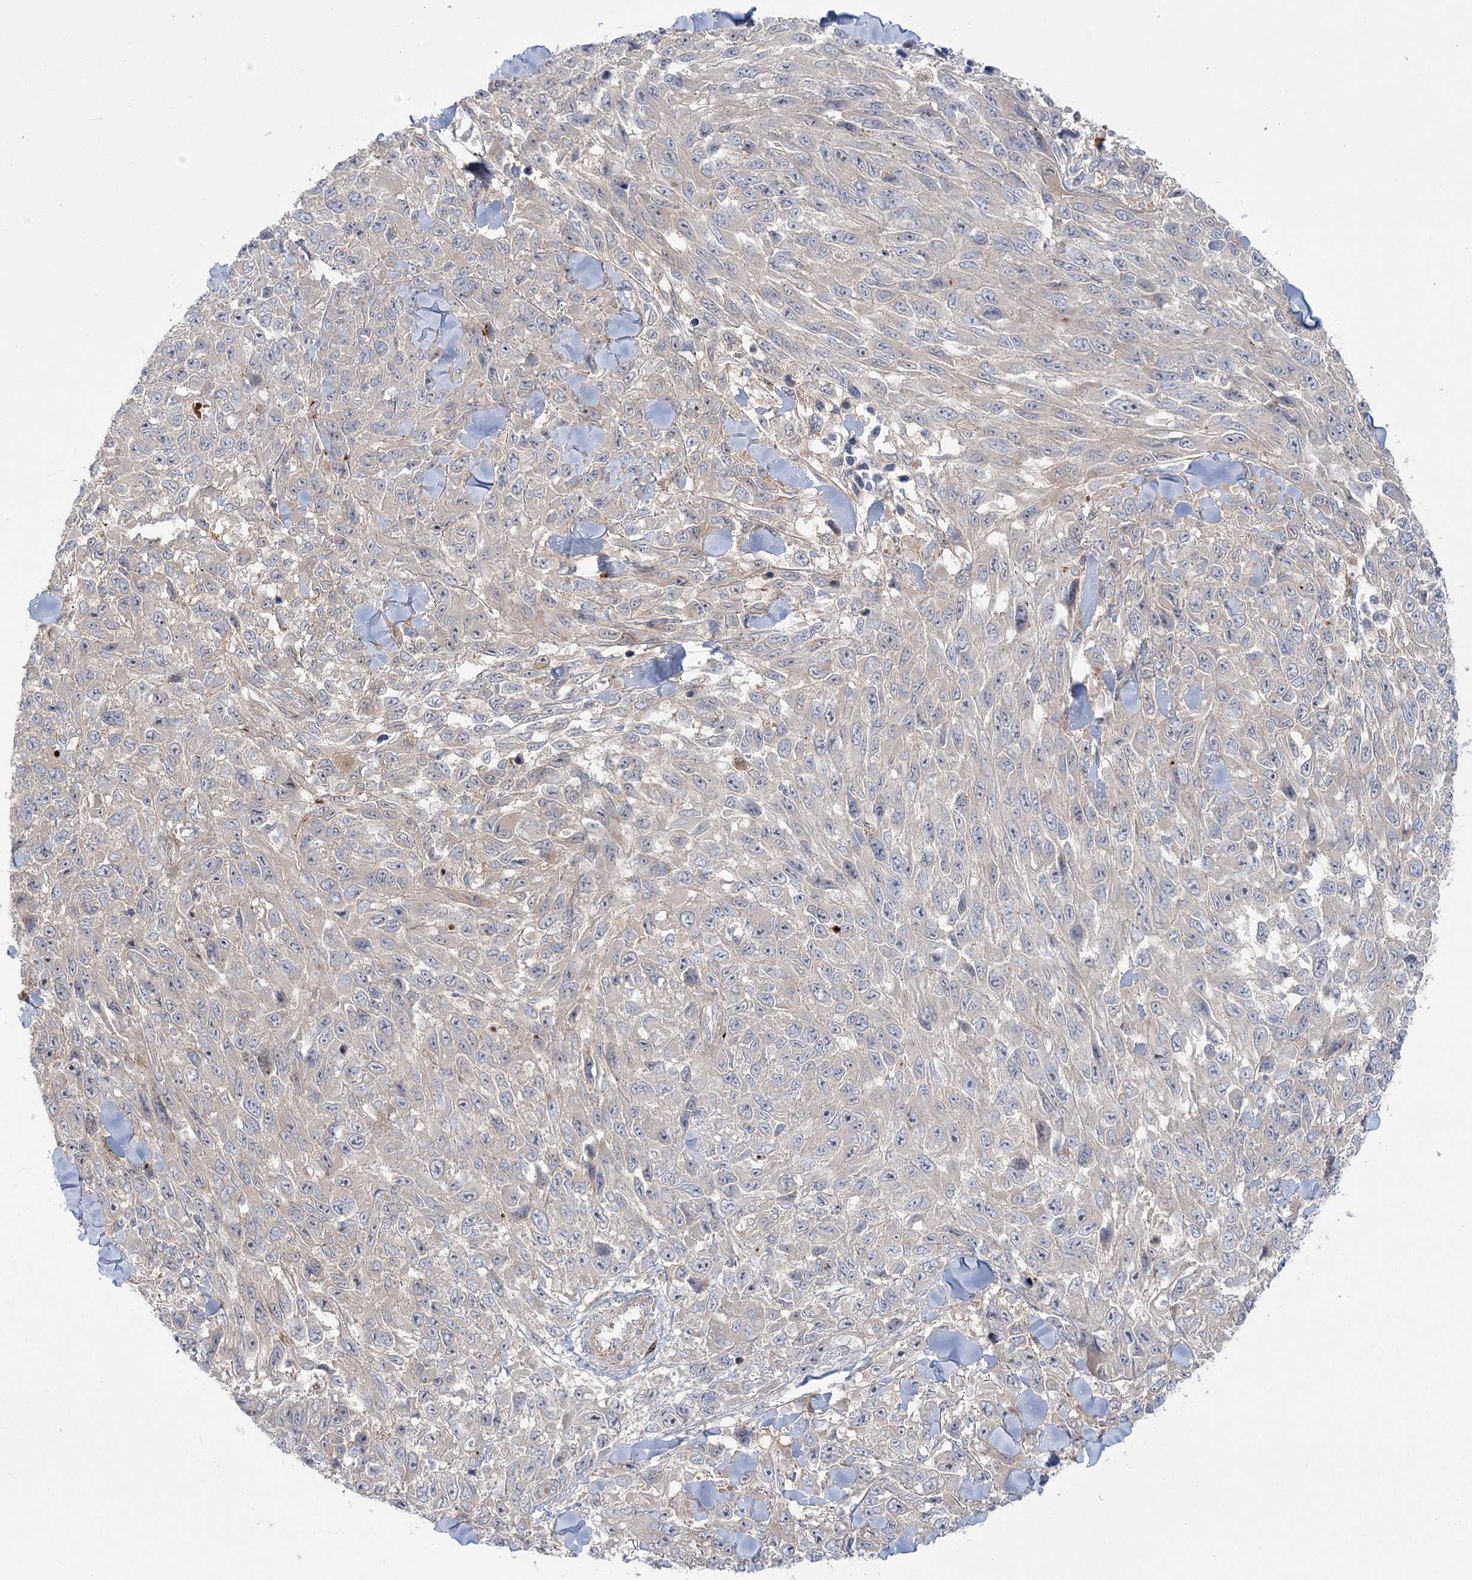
{"staining": {"intensity": "negative", "quantity": "none", "location": "none"}, "tissue": "melanoma", "cell_type": "Tumor cells", "image_type": "cancer", "snomed": [{"axis": "morphology", "description": "Malignant melanoma, NOS"}, {"axis": "topography", "description": "Skin"}], "caption": "High power microscopy micrograph of an immunohistochemistry (IHC) image of malignant melanoma, revealing no significant staining in tumor cells.", "gene": "NUDT9", "patient": {"sex": "female", "age": 96}}